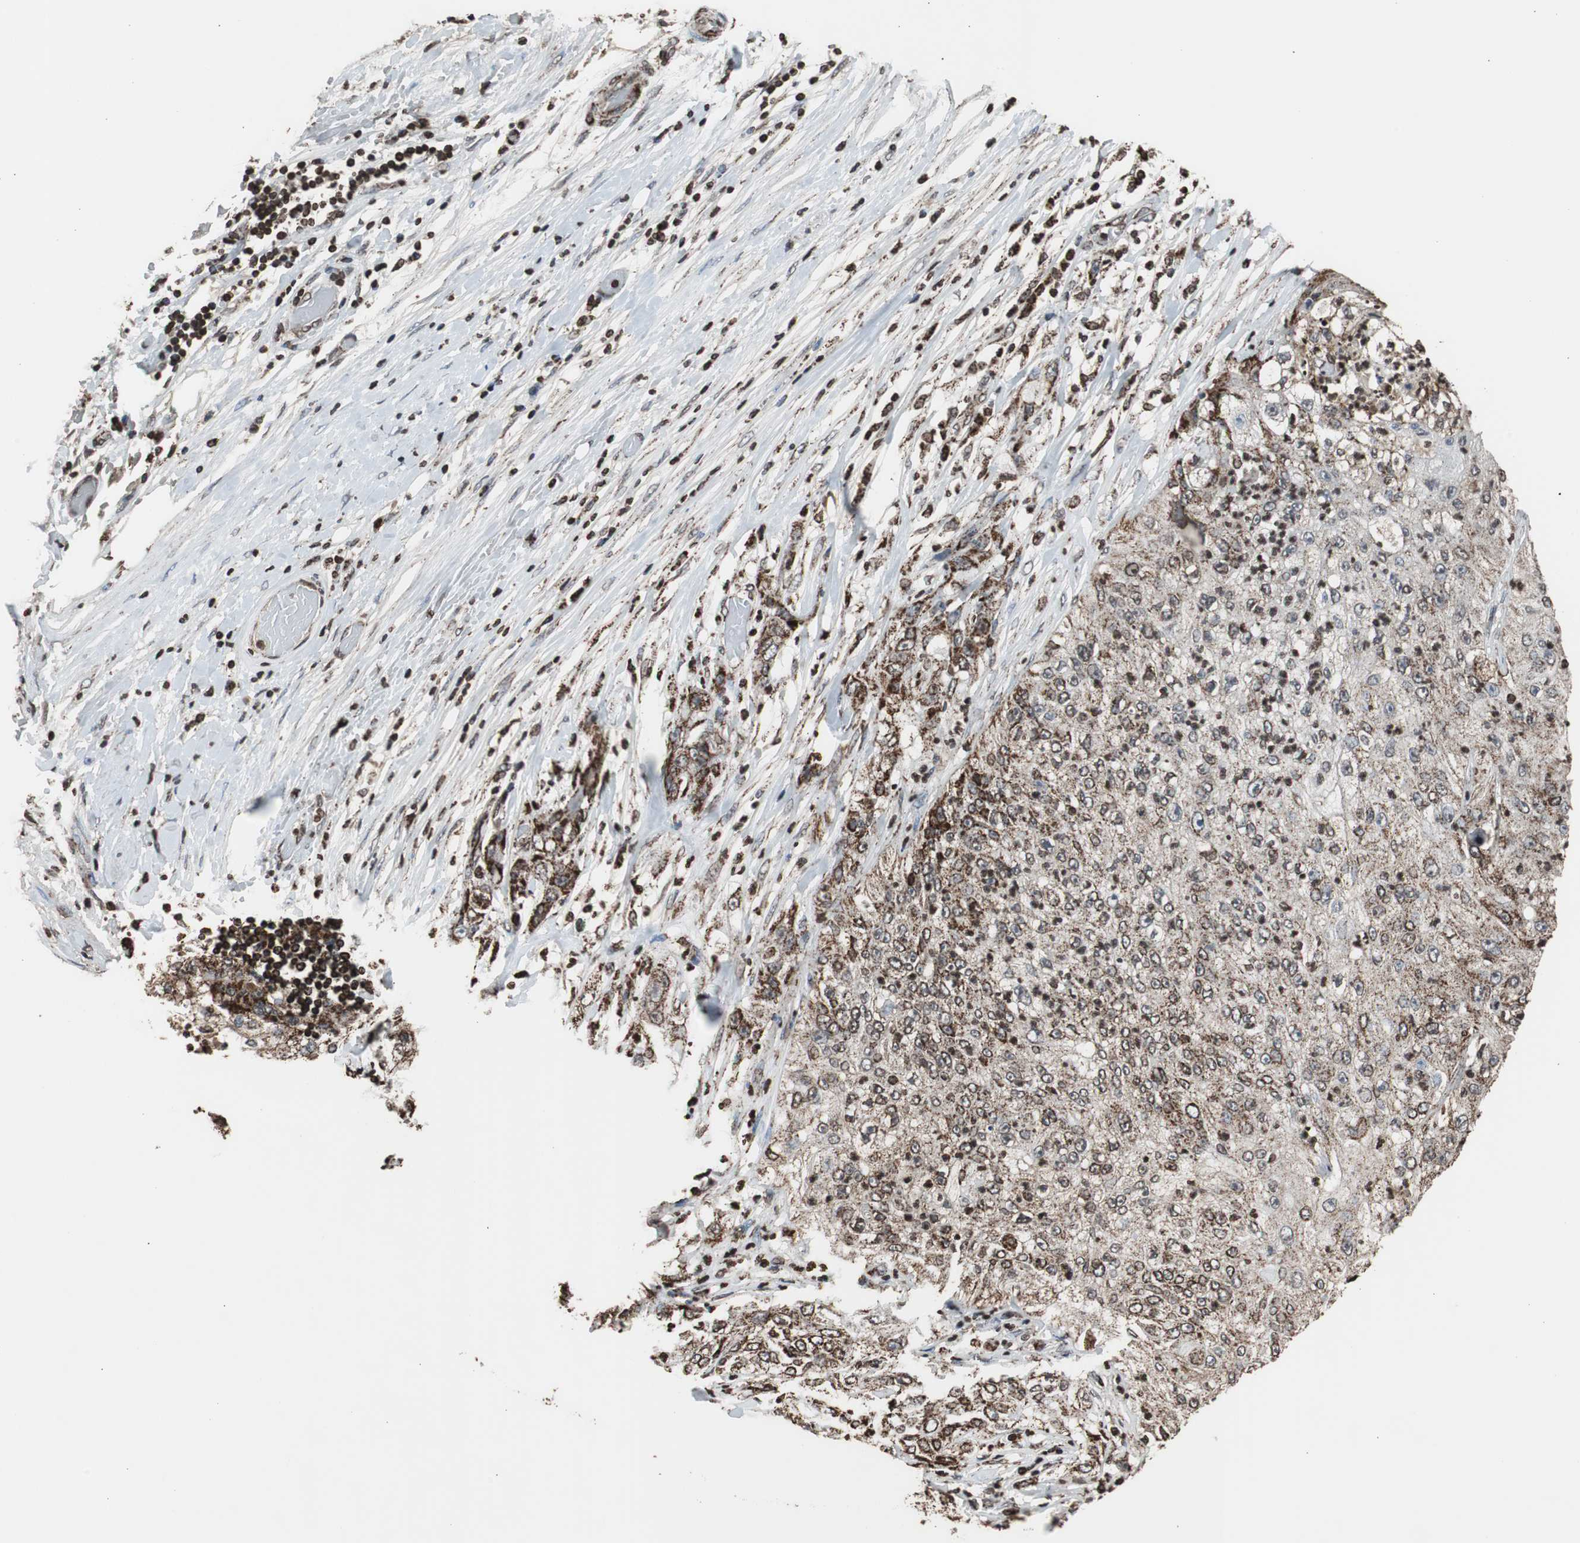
{"staining": {"intensity": "strong", "quantity": ">75%", "location": "cytoplasmic/membranous"}, "tissue": "lung cancer", "cell_type": "Tumor cells", "image_type": "cancer", "snomed": [{"axis": "morphology", "description": "Inflammation, NOS"}, {"axis": "morphology", "description": "Squamous cell carcinoma, NOS"}, {"axis": "topography", "description": "Lymph node"}, {"axis": "topography", "description": "Soft tissue"}, {"axis": "topography", "description": "Lung"}], "caption": "An immunohistochemistry (IHC) photomicrograph of tumor tissue is shown. Protein staining in brown shows strong cytoplasmic/membranous positivity in lung squamous cell carcinoma within tumor cells. The staining is performed using DAB (3,3'-diaminobenzidine) brown chromogen to label protein expression. The nuclei are counter-stained blue using hematoxylin.", "gene": "HSPA9", "patient": {"sex": "male", "age": 66}}